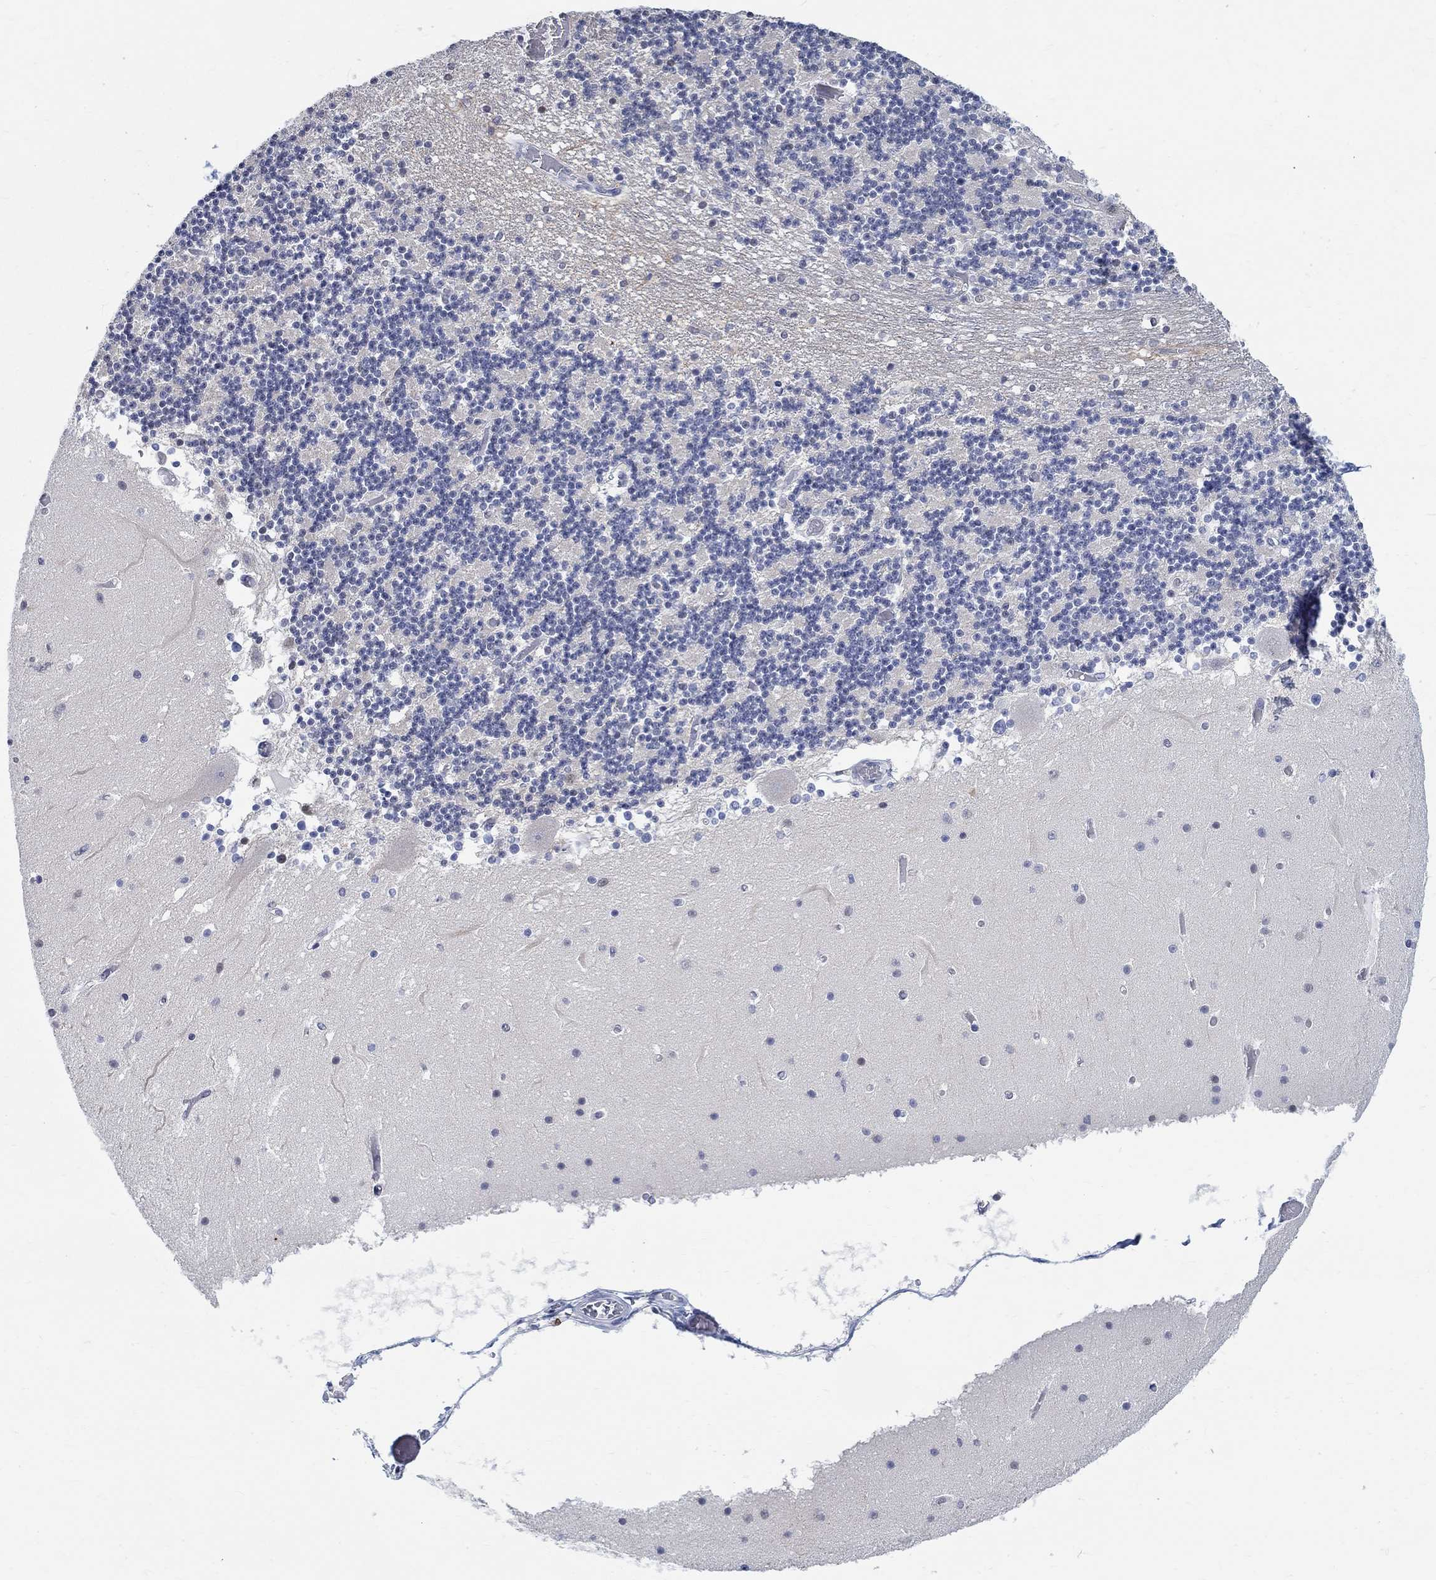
{"staining": {"intensity": "negative", "quantity": "none", "location": "none"}, "tissue": "cerebellum", "cell_type": "Cells in granular layer", "image_type": "normal", "snomed": [{"axis": "morphology", "description": "Normal tissue, NOS"}, {"axis": "topography", "description": "Cerebellum"}], "caption": "Immunohistochemistry photomicrograph of unremarkable human cerebellum stained for a protein (brown), which displays no staining in cells in granular layer.", "gene": "ANKS1B", "patient": {"sex": "female", "age": 28}}